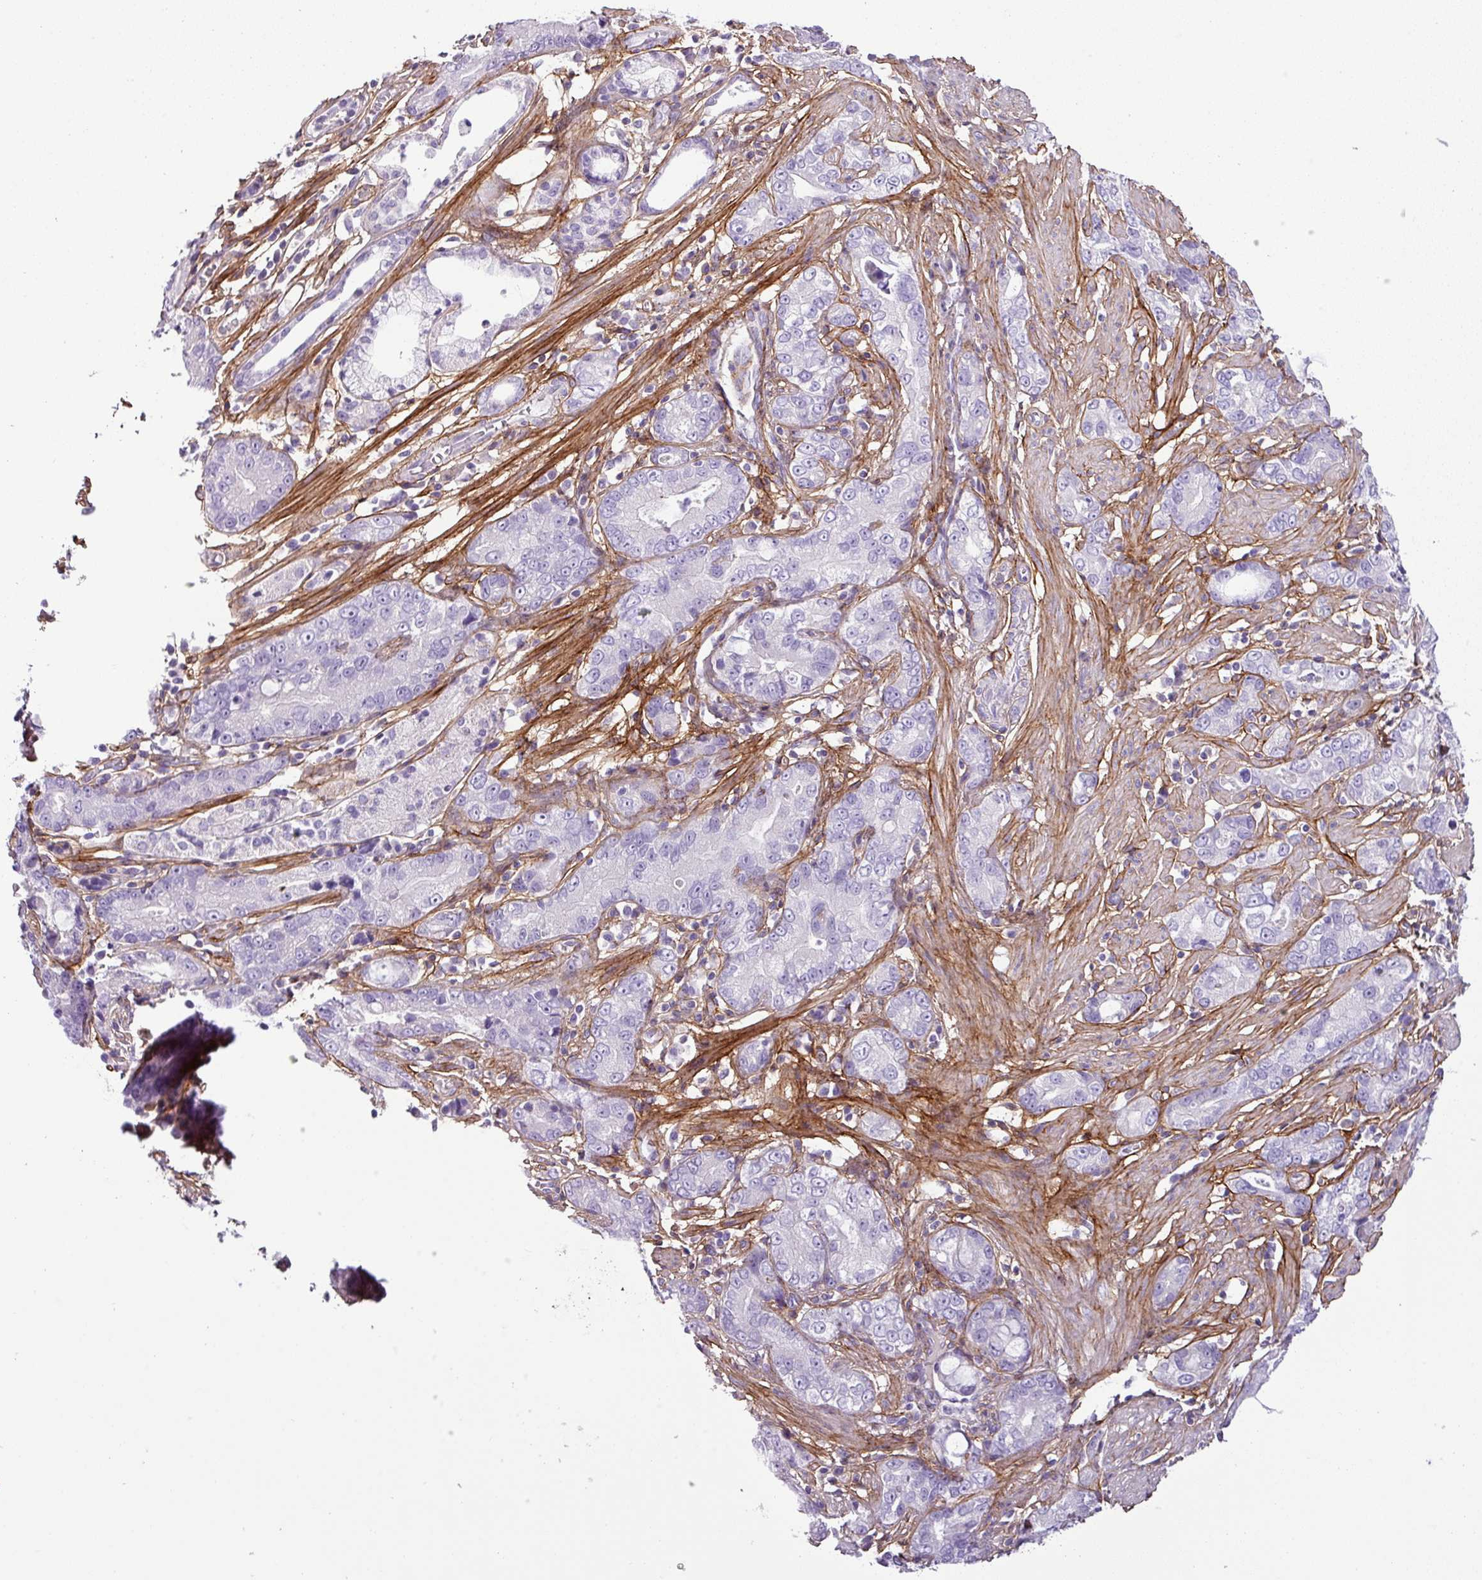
{"staining": {"intensity": "negative", "quantity": "none", "location": "none"}, "tissue": "stomach cancer", "cell_type": "Tumor cells", "image_type": "cancer", "snomed": [{"axis": "morphology", "description": "Adenocarcinoma, NOS"}, {"axis": "topography", "description": "Stomach"}], "caption": "Image shows no protein expression in tumor cells of stomach cancer (adenocarcinoma) tissue. Brightfield microscopy of IHC stained with DAB (3,3'-diaminobenzidine) (brown) and hematoxylin (blue), captured at high magnification.", "gene": "PARD6G", "patient": {"sex": "male", "age": 55}}